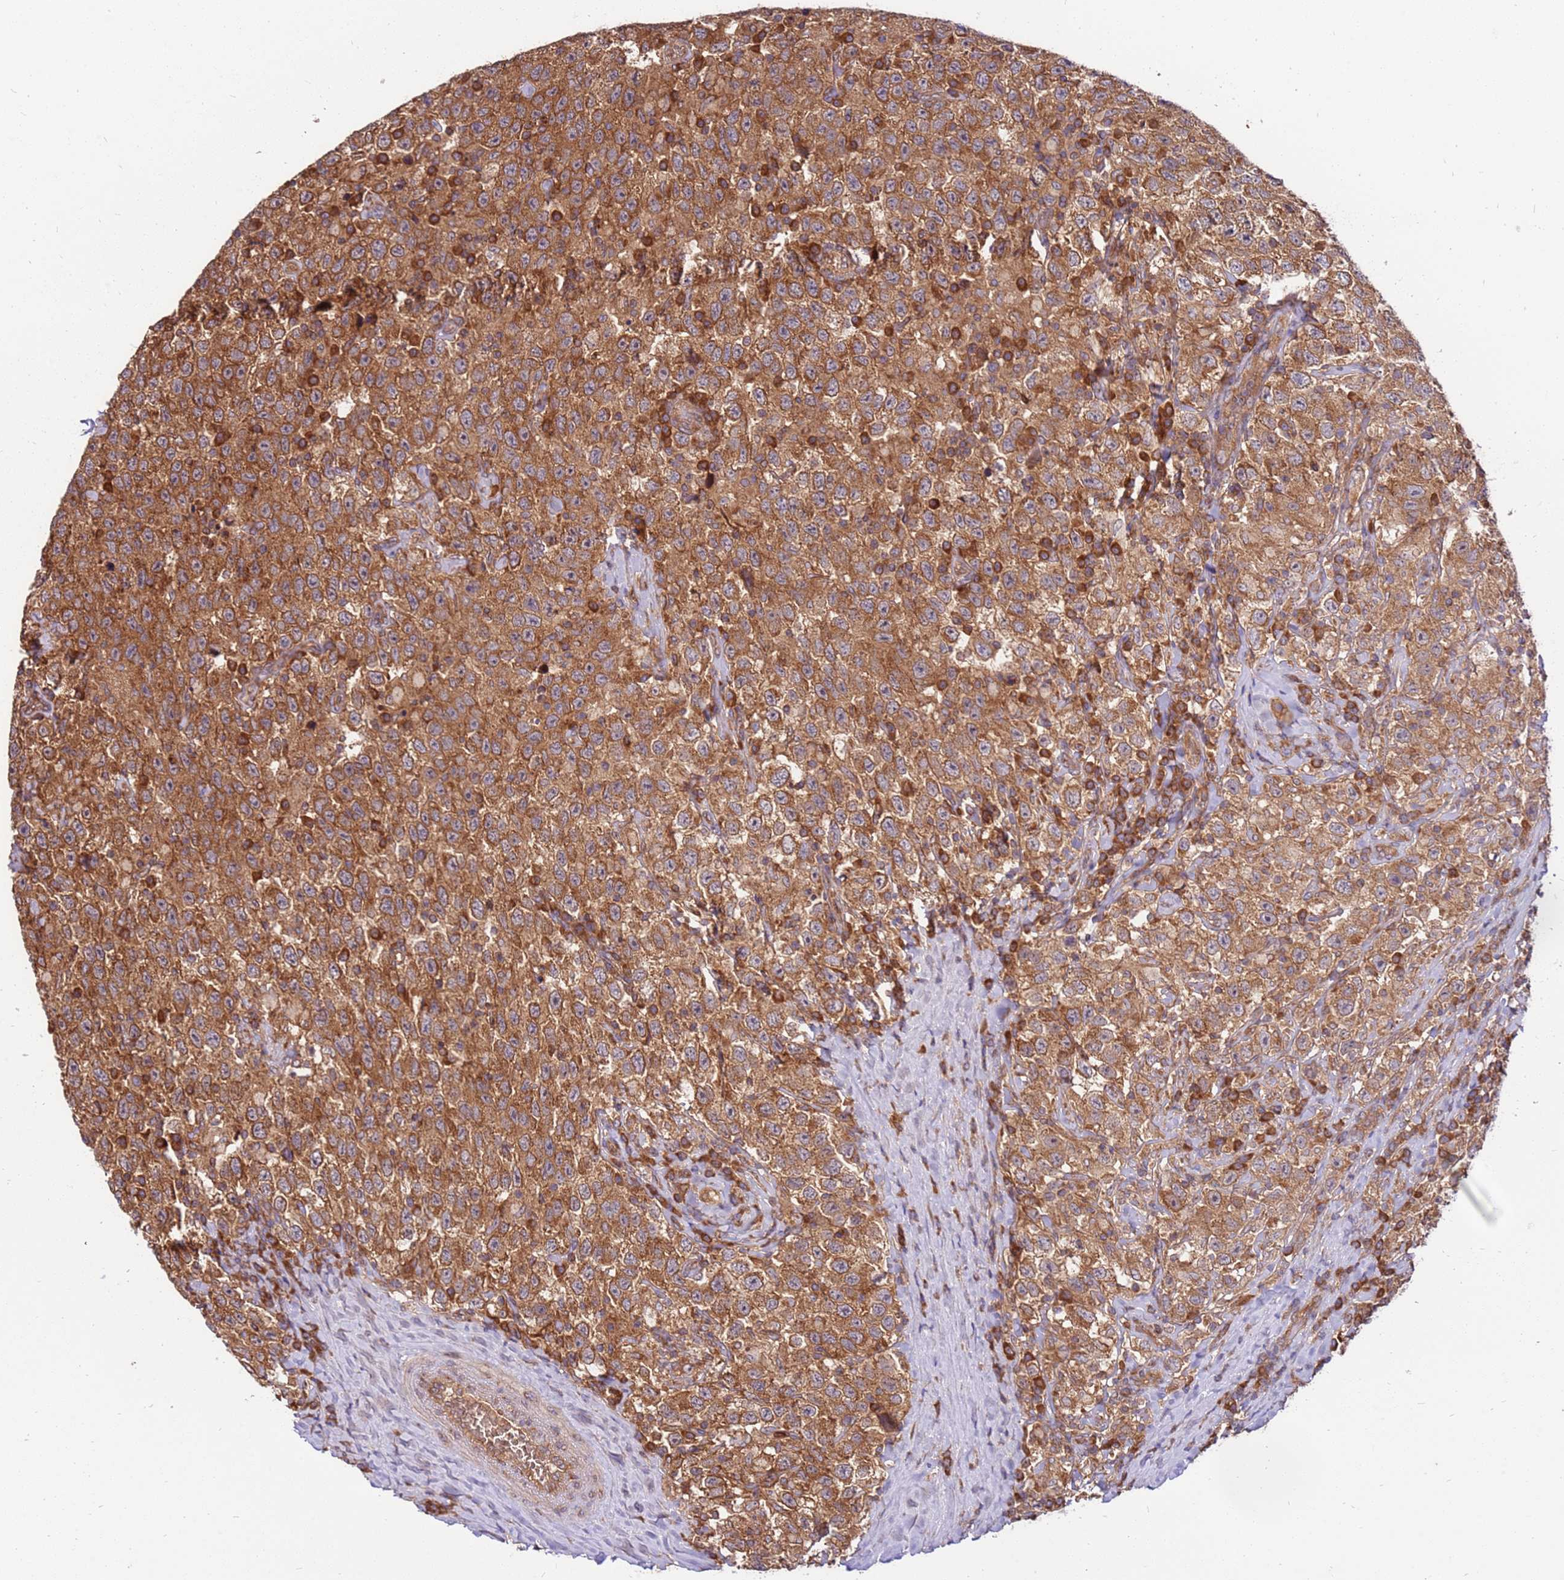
{"staining": {"intensity": "moderate", "quantity": ">75%", "location": "cytoplasmic/membranous"}, "tissue": "testis cancer", "cell_type": "Tumor cells", "image_type": "cancer", "snomed": [{"axis": "morphology", "description": "Seminoma, NOS"}, {"axis": "topography", "description": "Testis"}], "caption": "A medium amount of moderate cytoplasmic/membranous expression is seen in approximately >75% of tumor cells in testis cancer (seminoma) tissue.", "gene": "SLC44A5", "patient": {"sex": "male", "age": 41}}